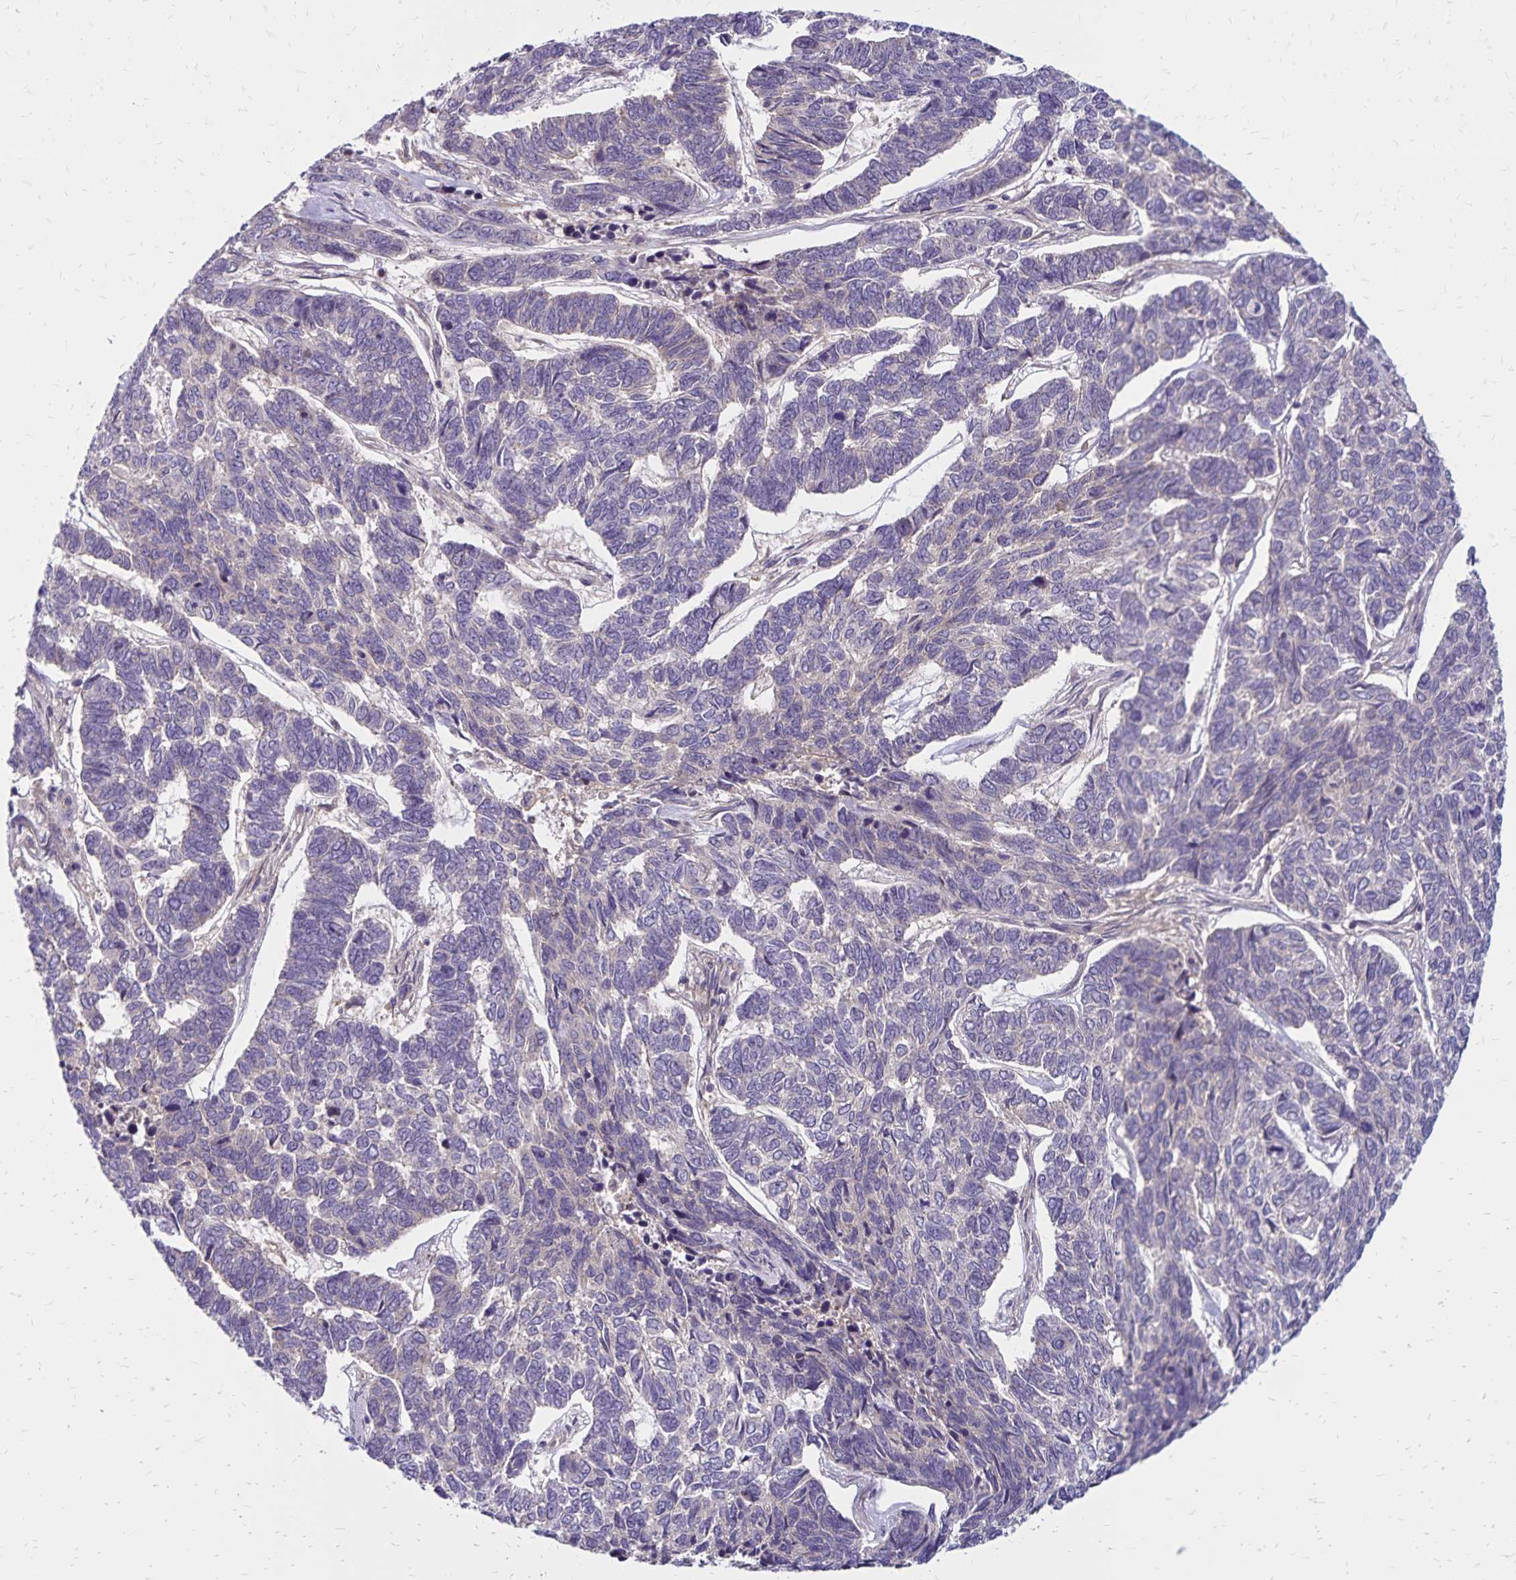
{"staining": {"intensity": "negative", "quantity": "none", "location": "none"}, "tissue": "skin cancer", "cell_type": "Tumor cells", "image_type": "cancer", "snomed": [{"axis": "morphology", "description": "Basal cell carcinoma"}, {"axis": "topography", "description": "Skin"}], "caption": "Human skin cancer stained for a protein using immunohistochemistry displays no staining in tumor cells.", "gene": "FSD1", "patient": {"sex": "female", "age": 65}}